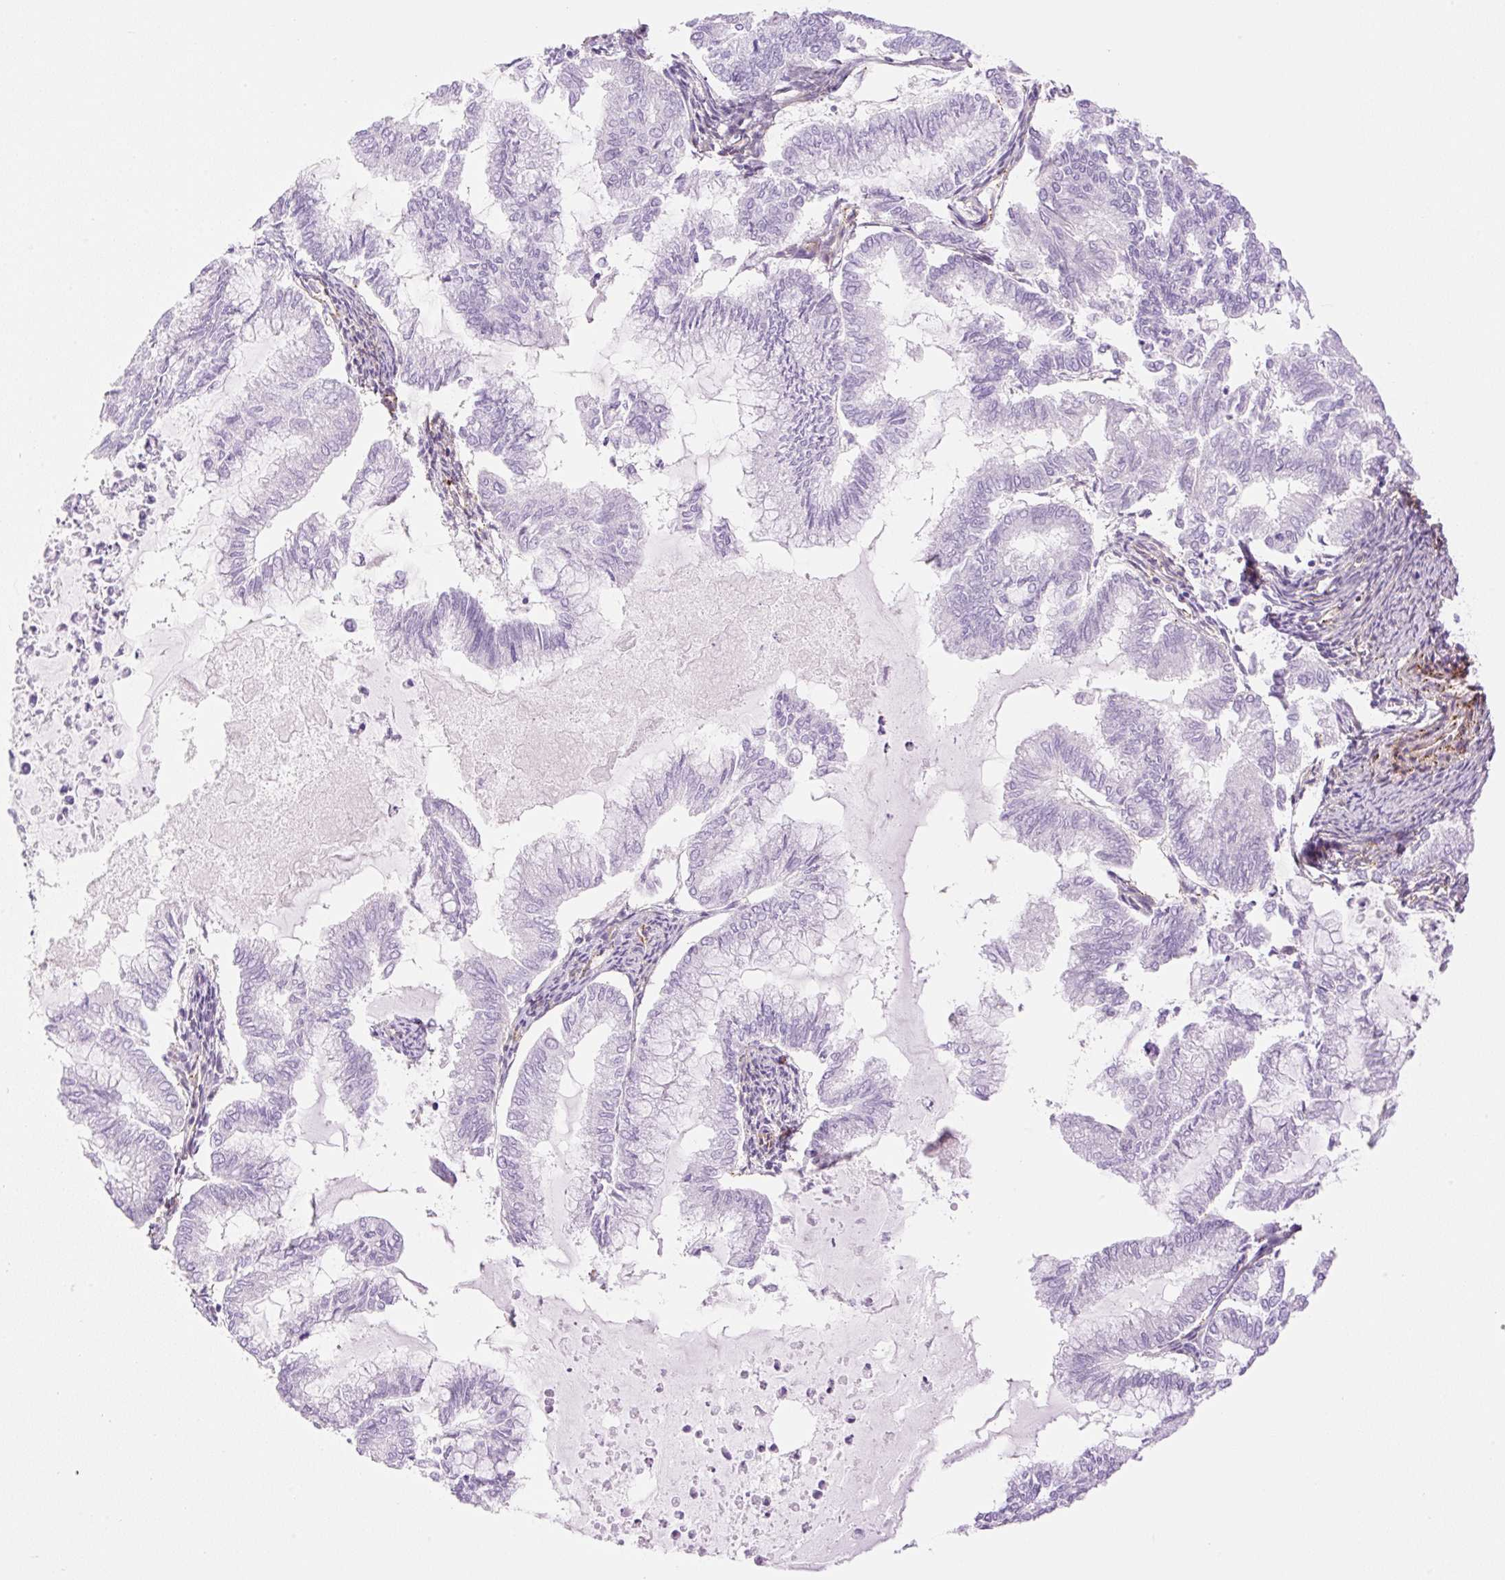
{"staining": {"intensity": "negative", "quantity": "none", "location": "none"}, "tissue": "endometrial cancer", "cell_type": "Tumor cells", "image_type": "cancer", "snomed": [{"axis": "morphology", "description": "Adenocarcinoma, NOS"}, {"axis": "topography", "description": "Endometrium"}], "caption": "This is an immunohistochemistry photomicrograph of human endometrial adenocarcinoma. There is no positivity in tumor cells.", "gene": "EHD3", "patient": {"sex": "female", "age": 79}}